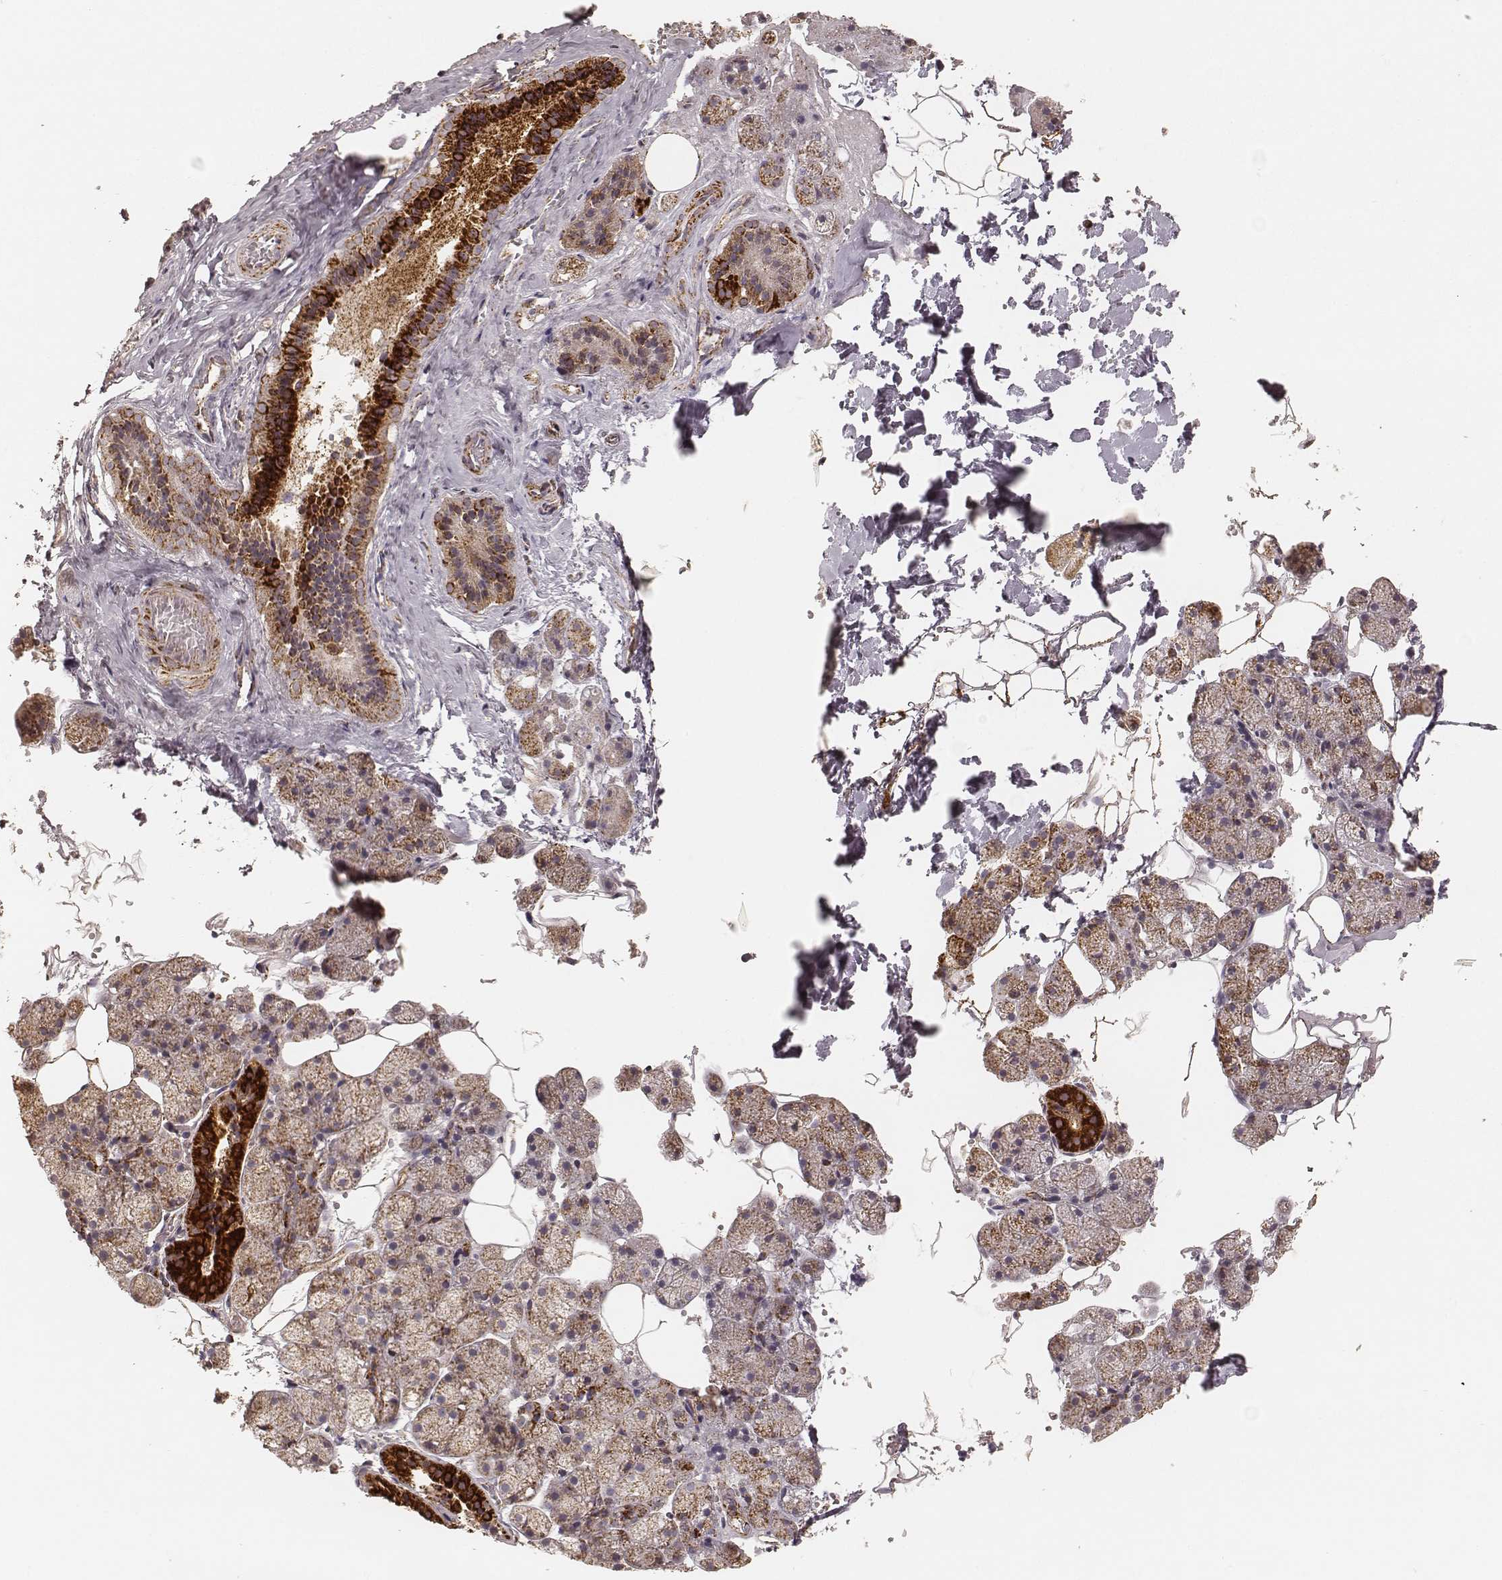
{"staining": {"intensity": "strong", "quantity": "25%-75%", "location": "cytoplasmic/membranous"}, "tissue": "salivary gland", "cell_type": "Glandular cells", "image_type": "normal", "snomed": [{"axis": "morphology", "description": "Normal tissue, NOS"}, {"axis": "topography", "description": "Salivary gland"}], "caption": "Human salivary gland stained with a brown dye displays strong cytoplasmic/membranous positive staining in about 25%-75% of glandular cells.", "gene": "CS", "patient": {"sex": "male", "age": 38}}